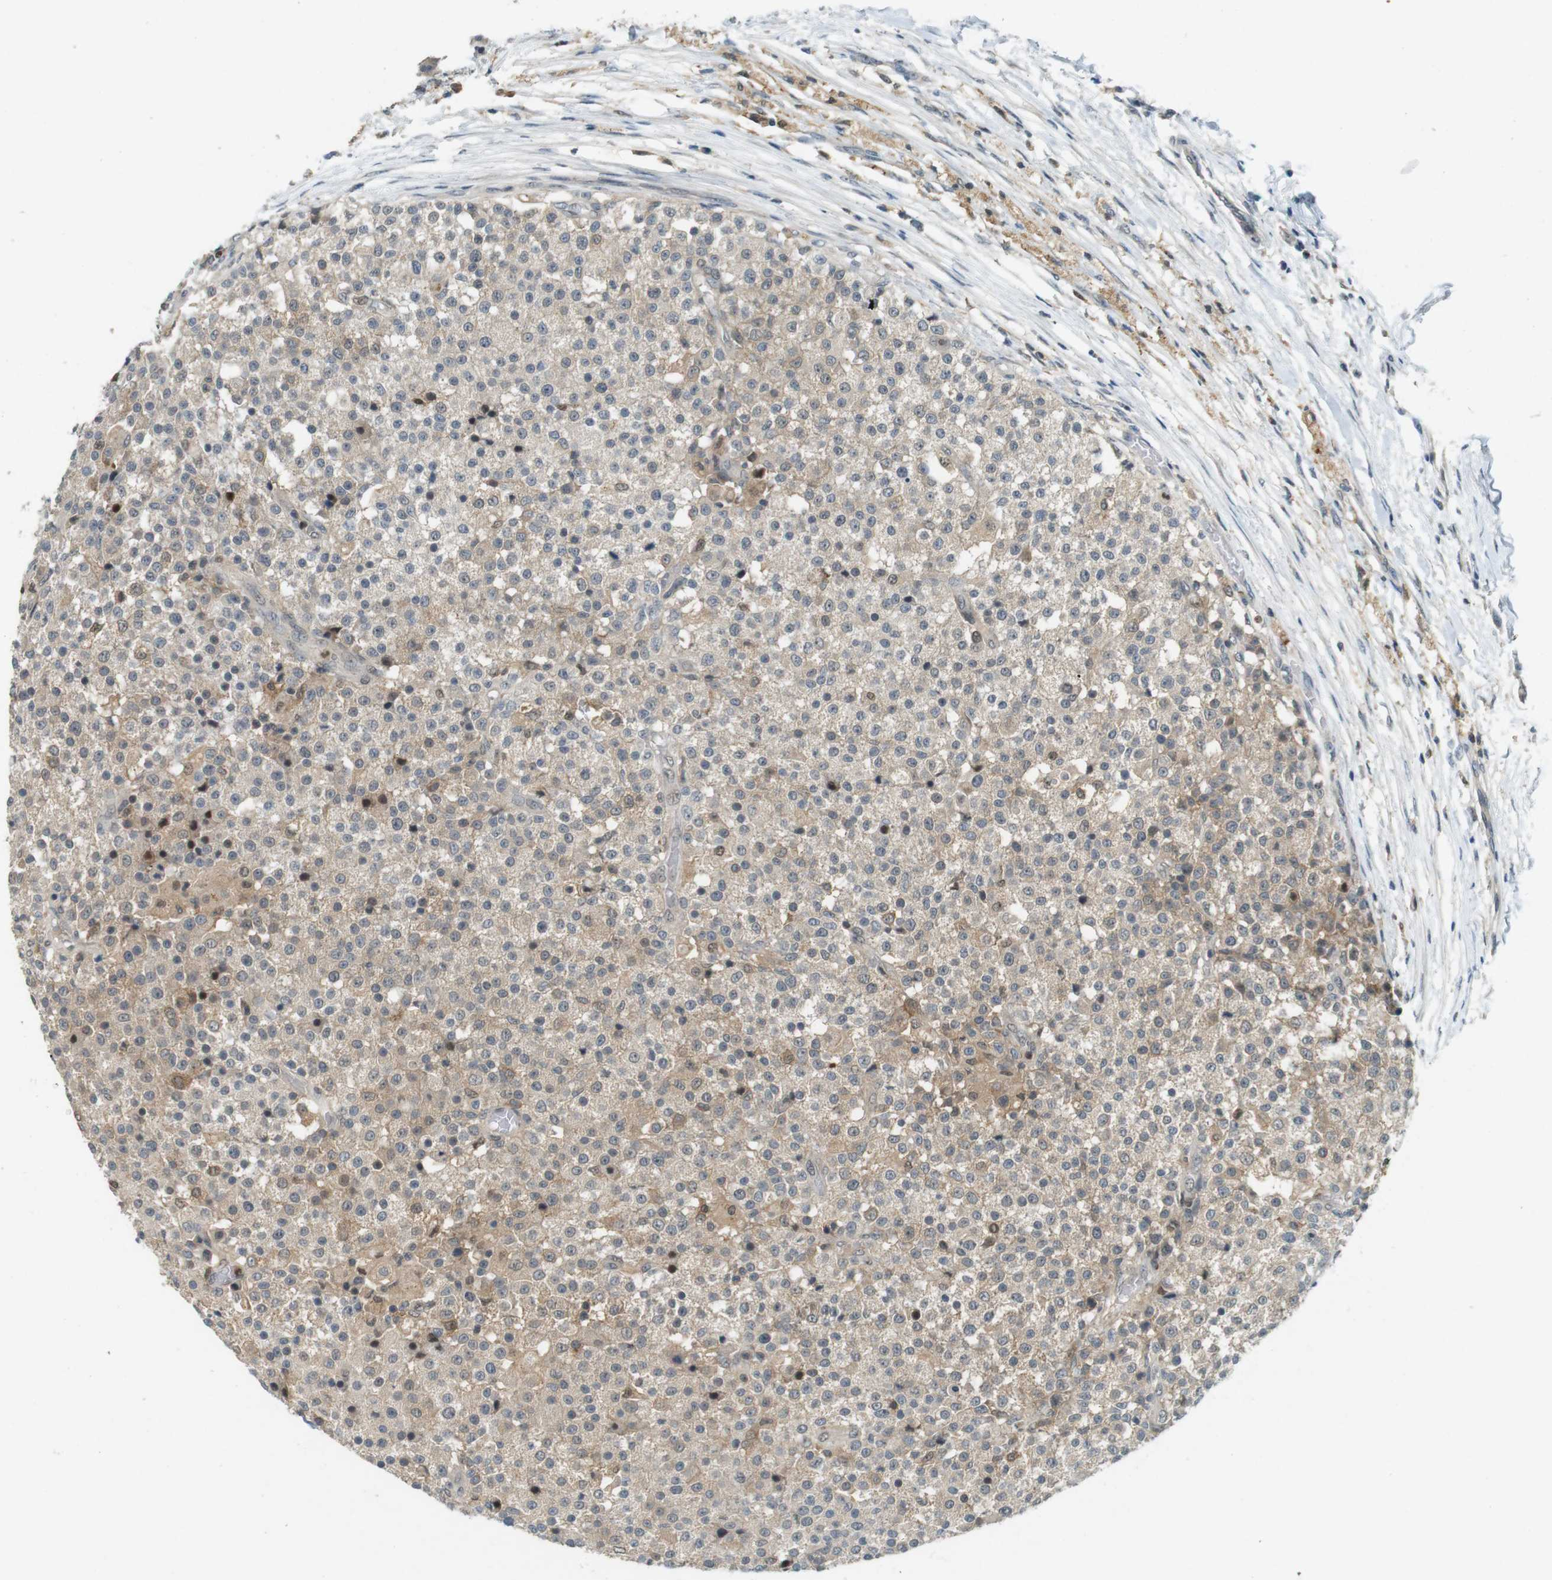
{"staining": {"intensity": "weak", "quantity": "25%-75%", "location": "cytoplasmic/membranous"}, "tissue": "testis cancer", "cell_type": "Tumor cells", "image_type": "cancer", "snomed": [{"axis": "morphology", "description": "Seminoma, NOS"}, {"axis": "topography", "description": "Testis"}], "caption": "IHC image of testis cancer stained for a protein (brown), which reveals low levels of weak cytoplasmic/membranous positivity in about 25%-75% of tumor cells.", "gene": "CDK14", "patient": {"sex": "male", "age": 59}}